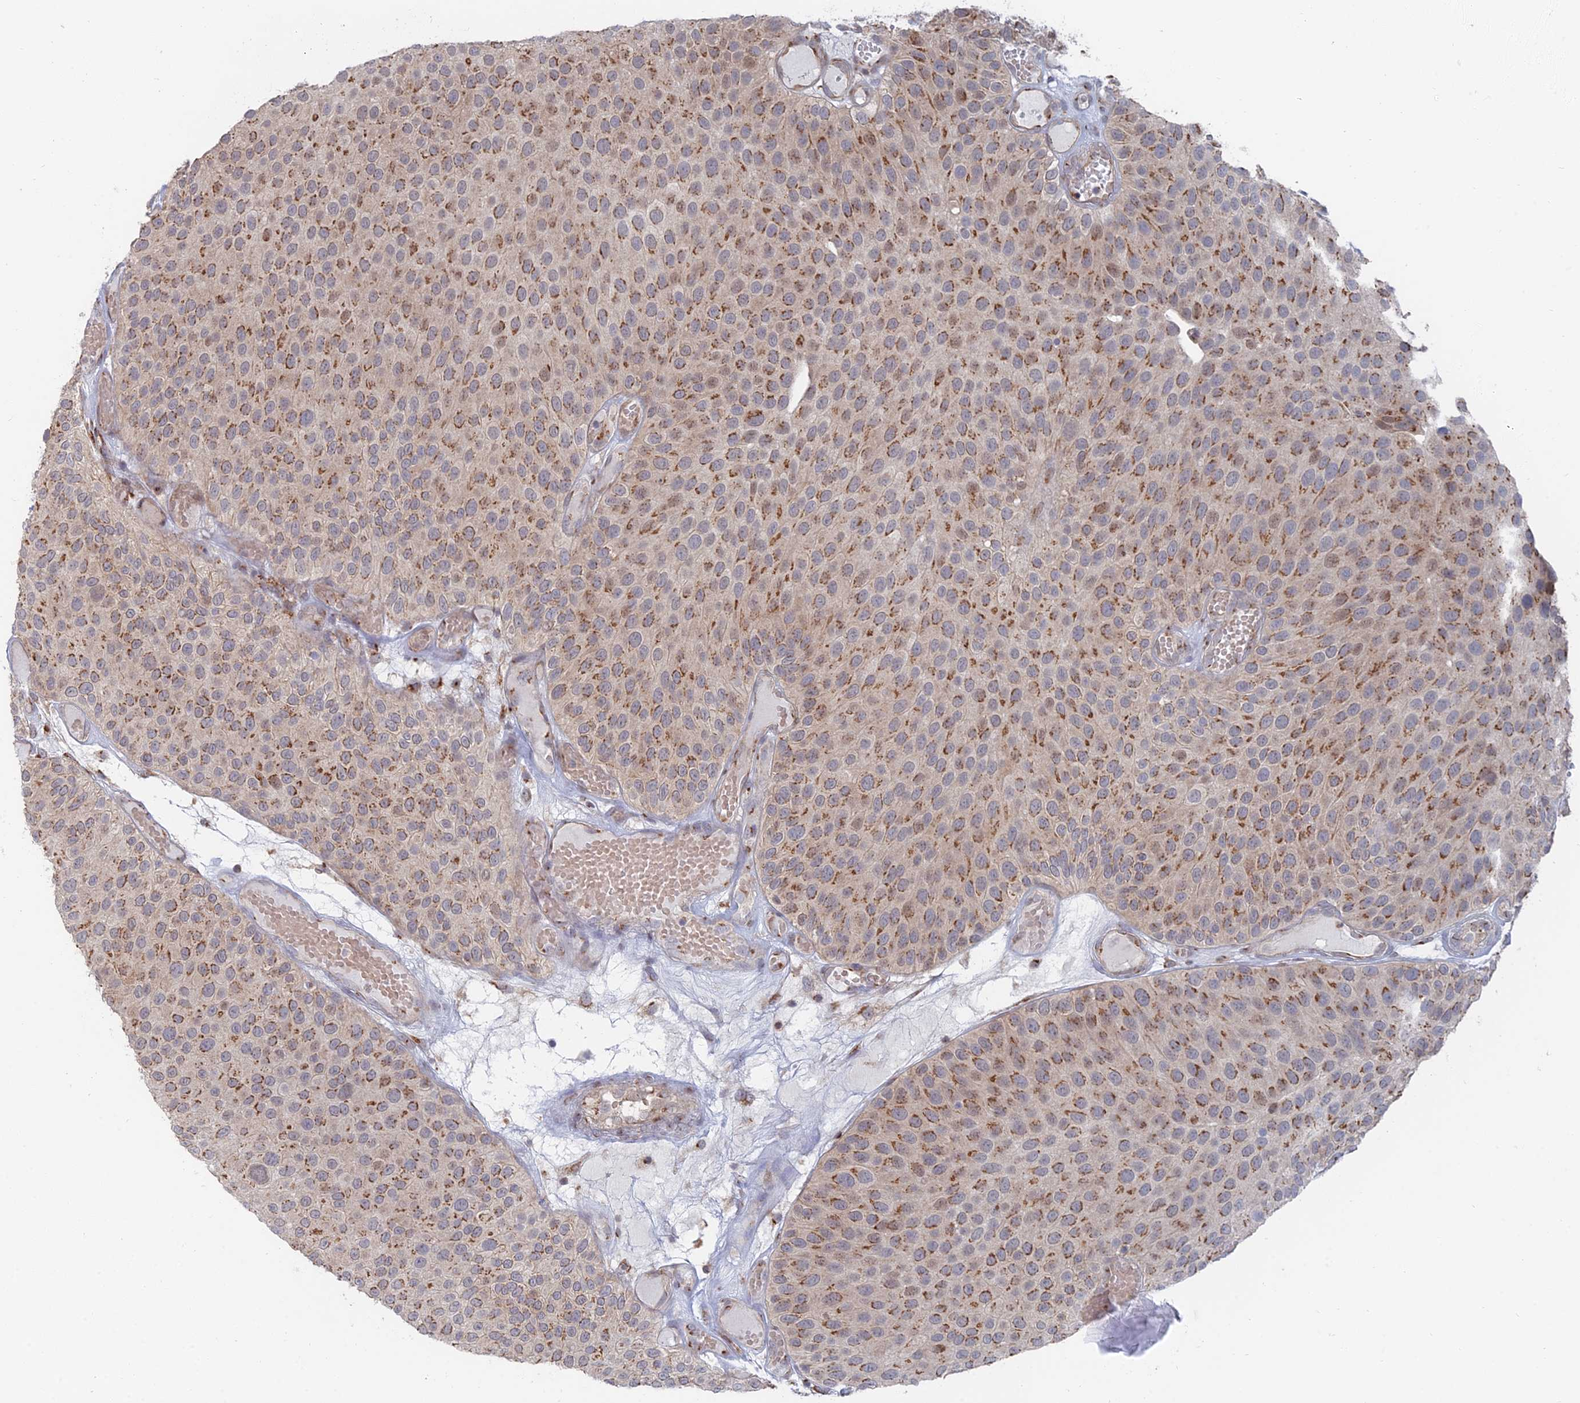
{"staining": {"intensity": "moderate", "quantity": ">75%", "location": "cytoplasmic/membranous"}, "tissue": "urothelial cancer", "cell_type": "Tumor cells", "image_type": "cancer", "snomed": [{"axis": "morphology", "description": "Urothelial carcinoma, Low grade"}, {"axis": "topography", "description": "Urinary bladder"}], "caption": "Immunohistochemical staining of human urothelial cancer demonstrates medium levels of moderate cytoplasmic/membranous protein expression in approximately >75% of tumor cells.", "gene": "HS2ST1", "patient": {"sex": "male", "age": 89}}